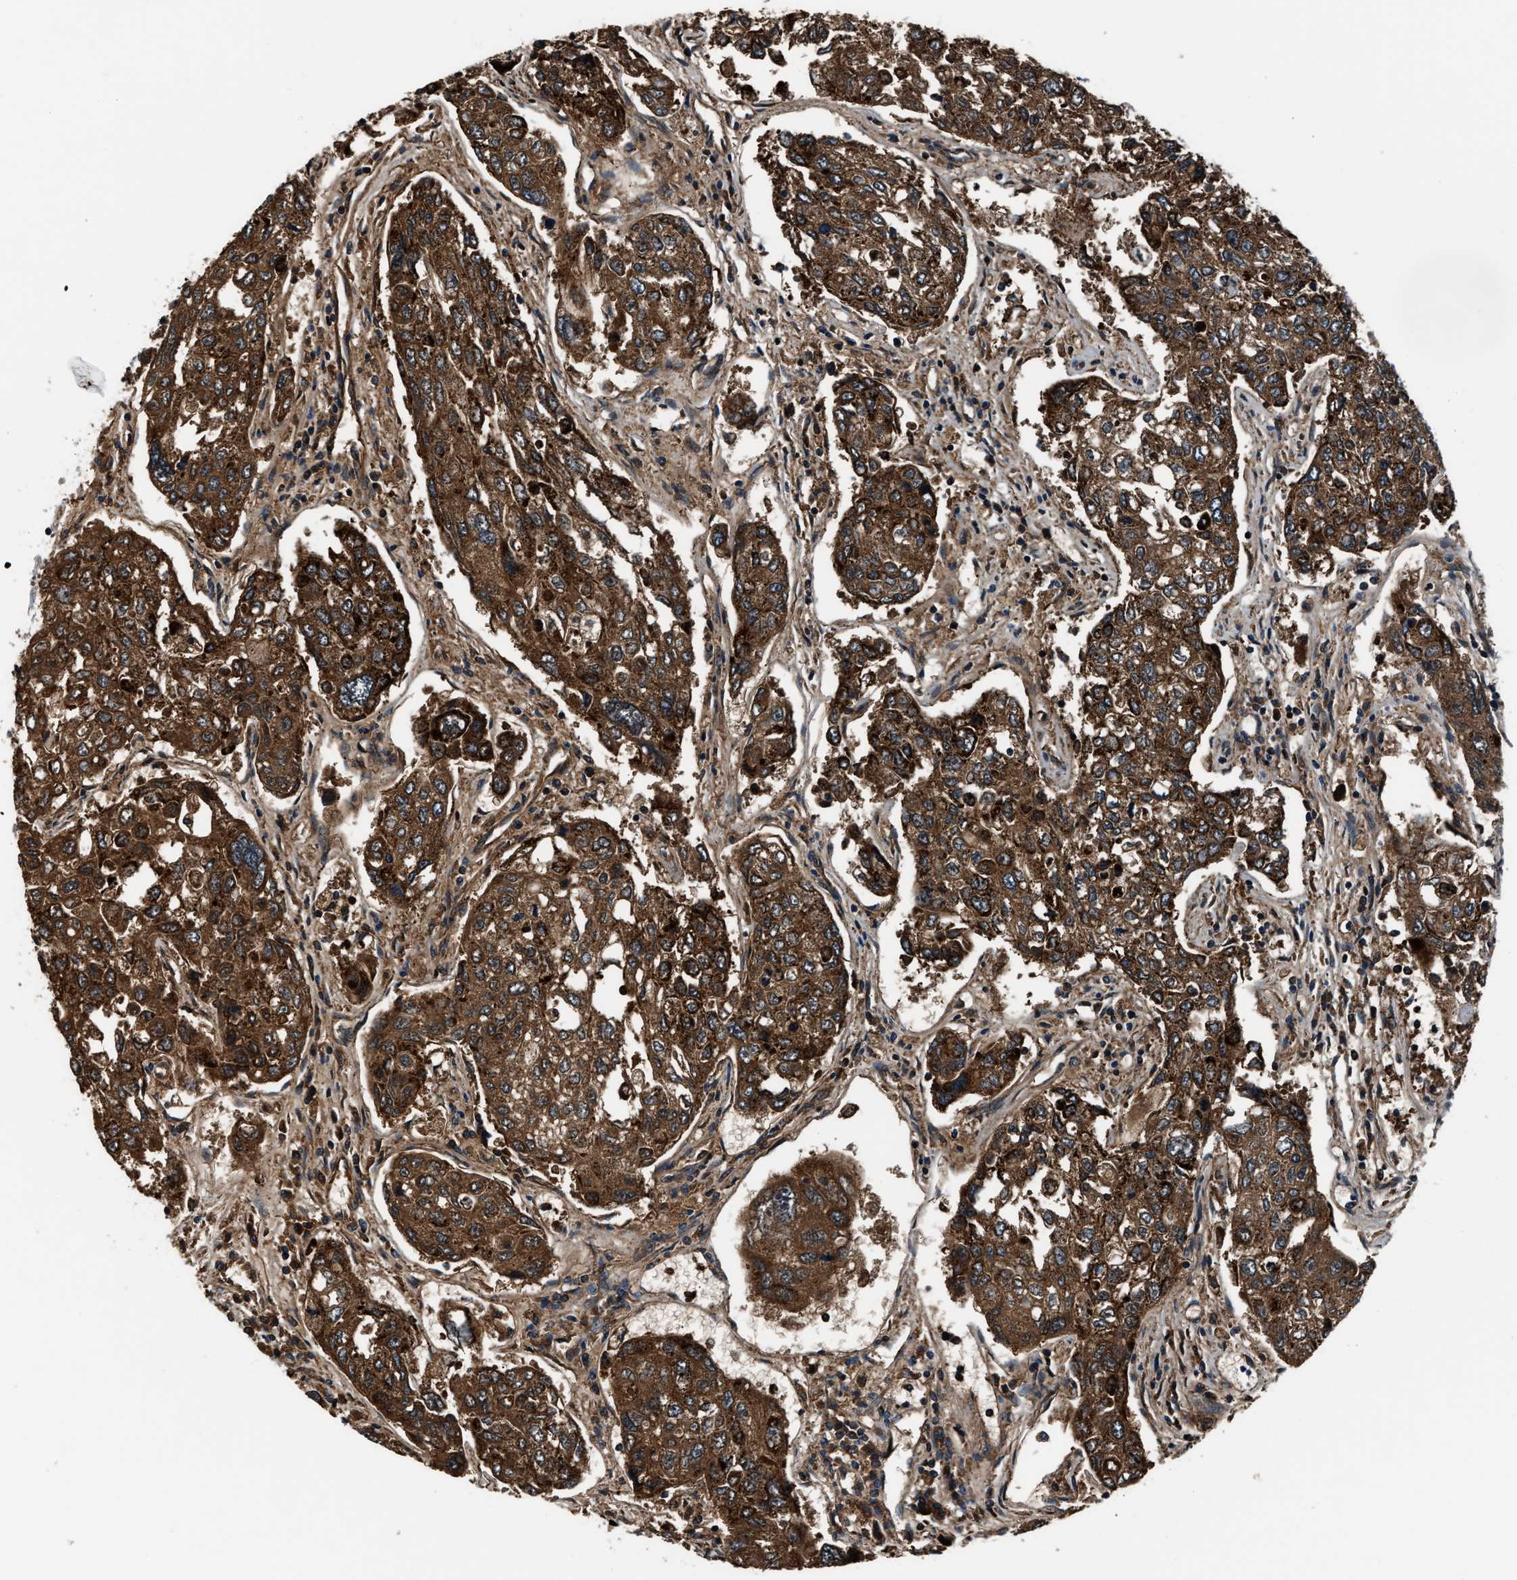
{"staining": {"intensity": "strong", "quantity": ">75%", "location": "cytoplasmic/membranous"}, "tissue": "urothelial cancer", "cell_type": "Tumor cells", "image_type": "cancer", "snomed": [{"axis": "morphology", "description": "Urothelial carcinoma, High grade"}, {"axis": "topography", "description": "Lymph node"}, {"axis": "topography", "description": "Urinary bladder"}], "caption": "Brown immunohistochemical staining in urothelial carcinoma (high-grade) shows strong cytoplasmic/membranous expression in about >75% of tumor cells.", "gene": "GGCT", "patient": {"sex": "male", "age": 51}}